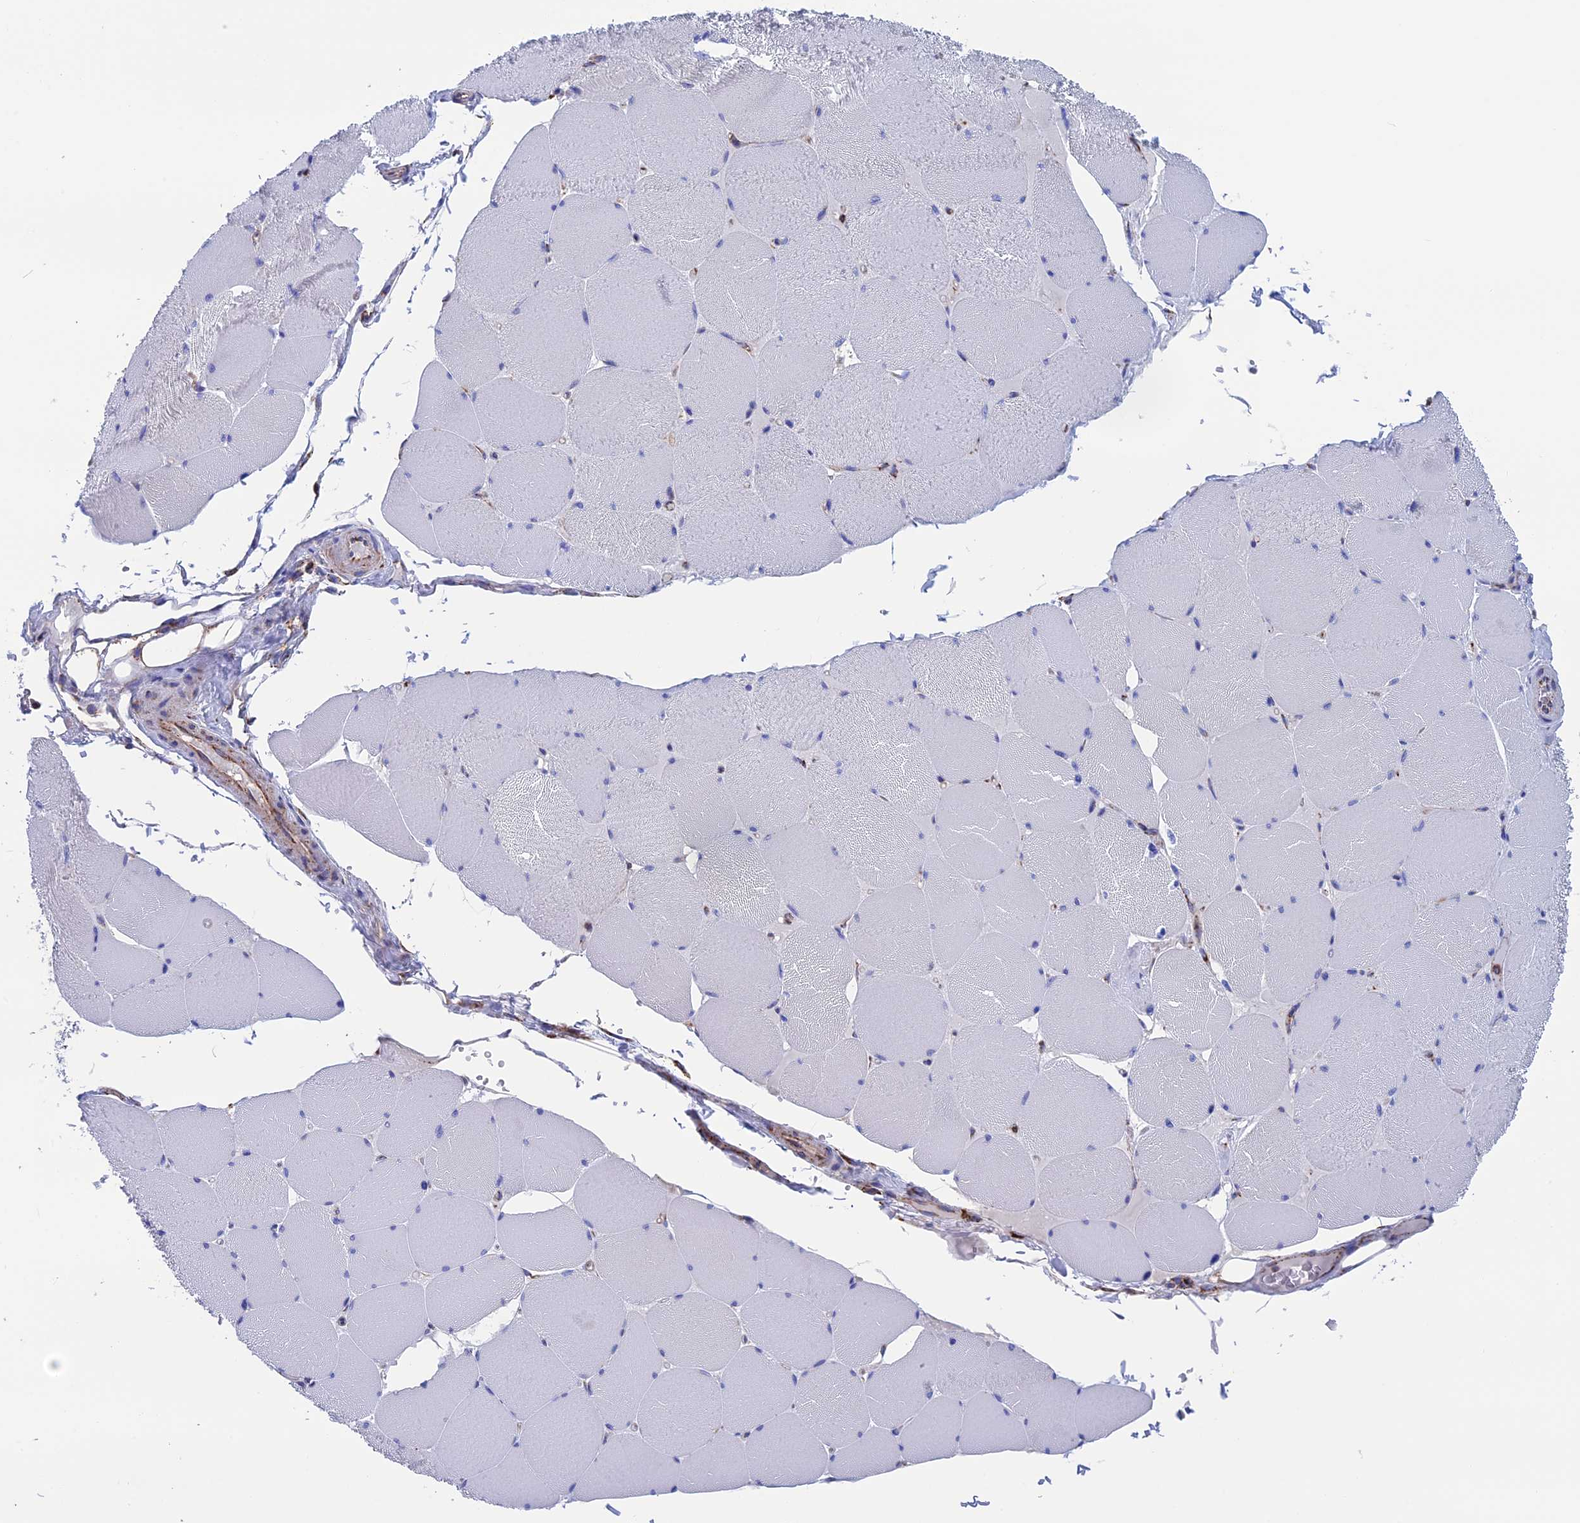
{"staining": {"intensity": "negative", "quantity": "none", "location": "none"}, "tissue": "skeletal muscle", "cell_type": "Myocytes", "image_type": "normal", "snomed": [{"axis": "morphology", "description": "Normal tissue, NOS"}, {"axis": "topography", "description": "Skeletal muscle"}, {"axis": "topography", "description": "Head-Neck"}], "caption": "Human skeletal muscle stained for a protein using immunohistochemistry displays no expression in myocytes.", "gene": "WDR83", "patient": {"sex": "male", "age": 66}}